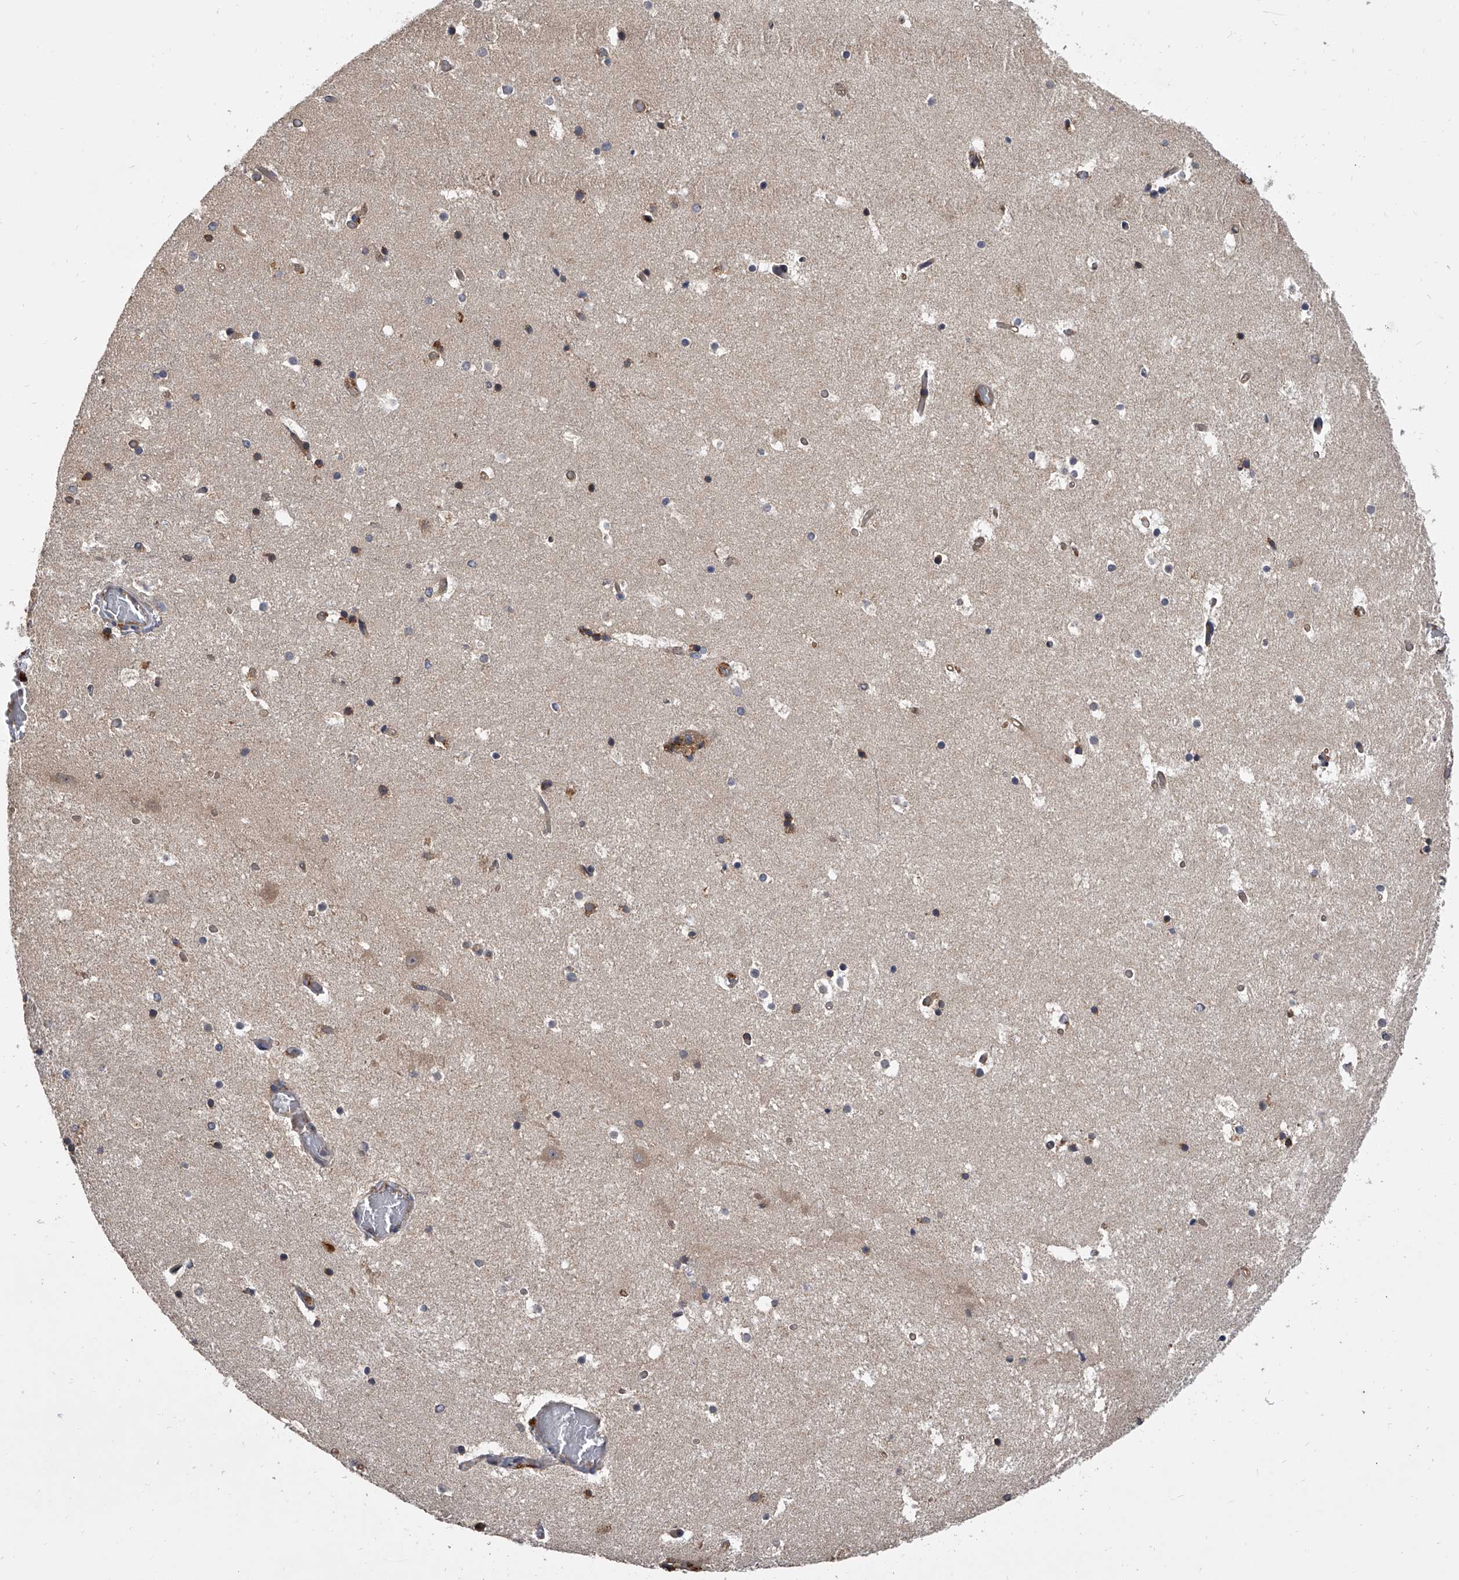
{"staining": {"intensity": "negative", "quantity": "none", "location": "none"}, "tissue": "hippocampus", "cell_type": "Glial cells", "image_type": "normal", "snomed": [{"axis": "morphology", "description": "Normal tissue, NOS"}, {"axis": "topography", "description": "Hippocampus"}], "caption": "This is a image of immunohistochemistry (IHC) staining of benign hippocampus, which shows no staining in glial cells.", "gene": "EXOC4", "patient": {"sex": "female", "age": 52}}